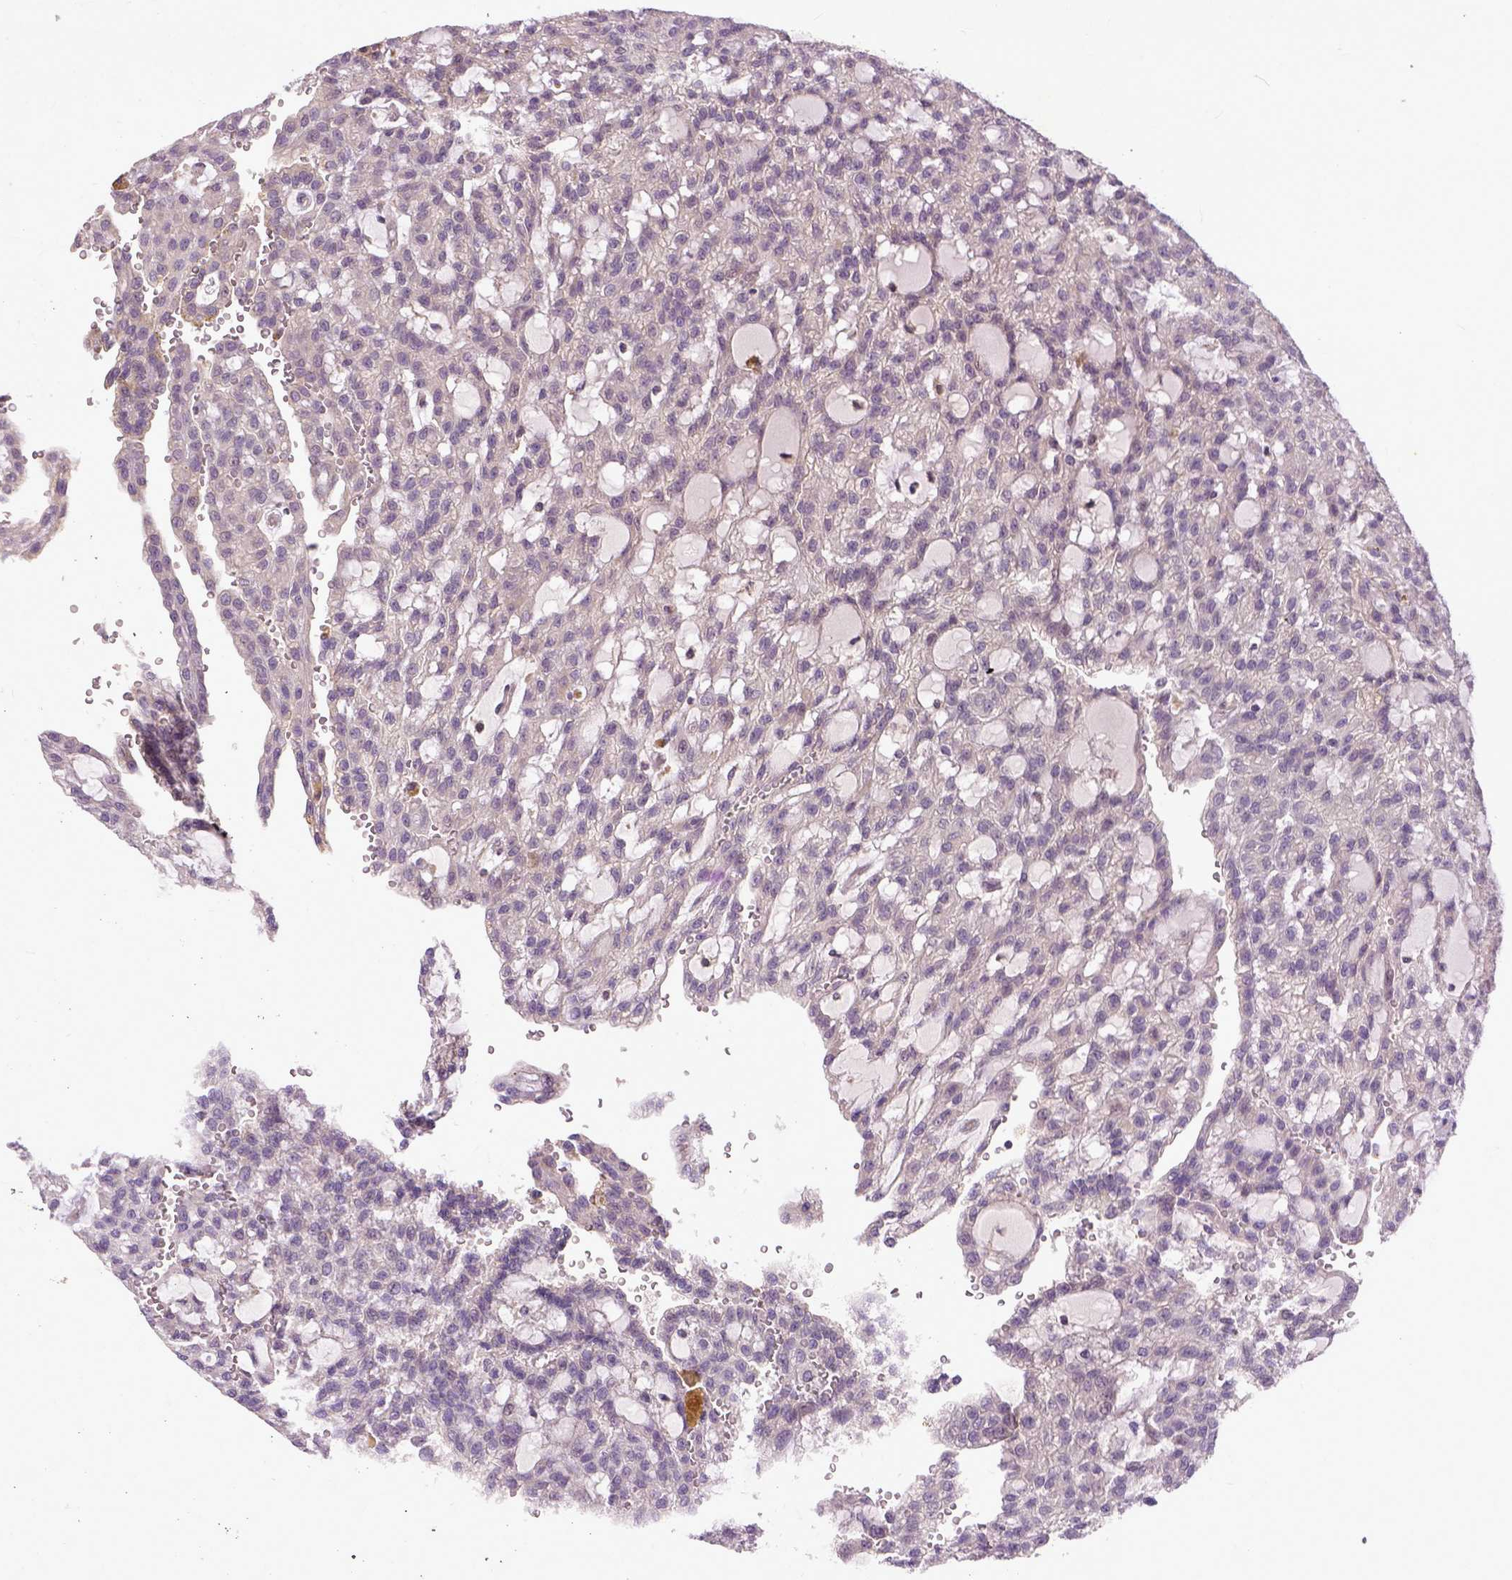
{"staining": {"intensity": "weak", "quantity": "25%-75%", "location": "cytoplasmic/membranous"}, "tissue": "renal cancer", "cell_type": "Tumor cells", "image_type": "cancer", "snomed": [{"axis": "morphology", "description": "Adenocarcinoma, NOS"}, {"axis": "topography", "description": "Kidney"}], "caption": "A brown stain highlights weak cytoplasmic/membranous staining of a protein in renal cancer (adenocarcinoma) tumor cells. The staining is performed using DAB (3,3'-diaminobenzidine) brown chromogen to label protein expression. The nuclei are counter-stained blue using hematoxylin.", "gene": "CPNE1", "patient": {"sex": "male", "age": 63}}